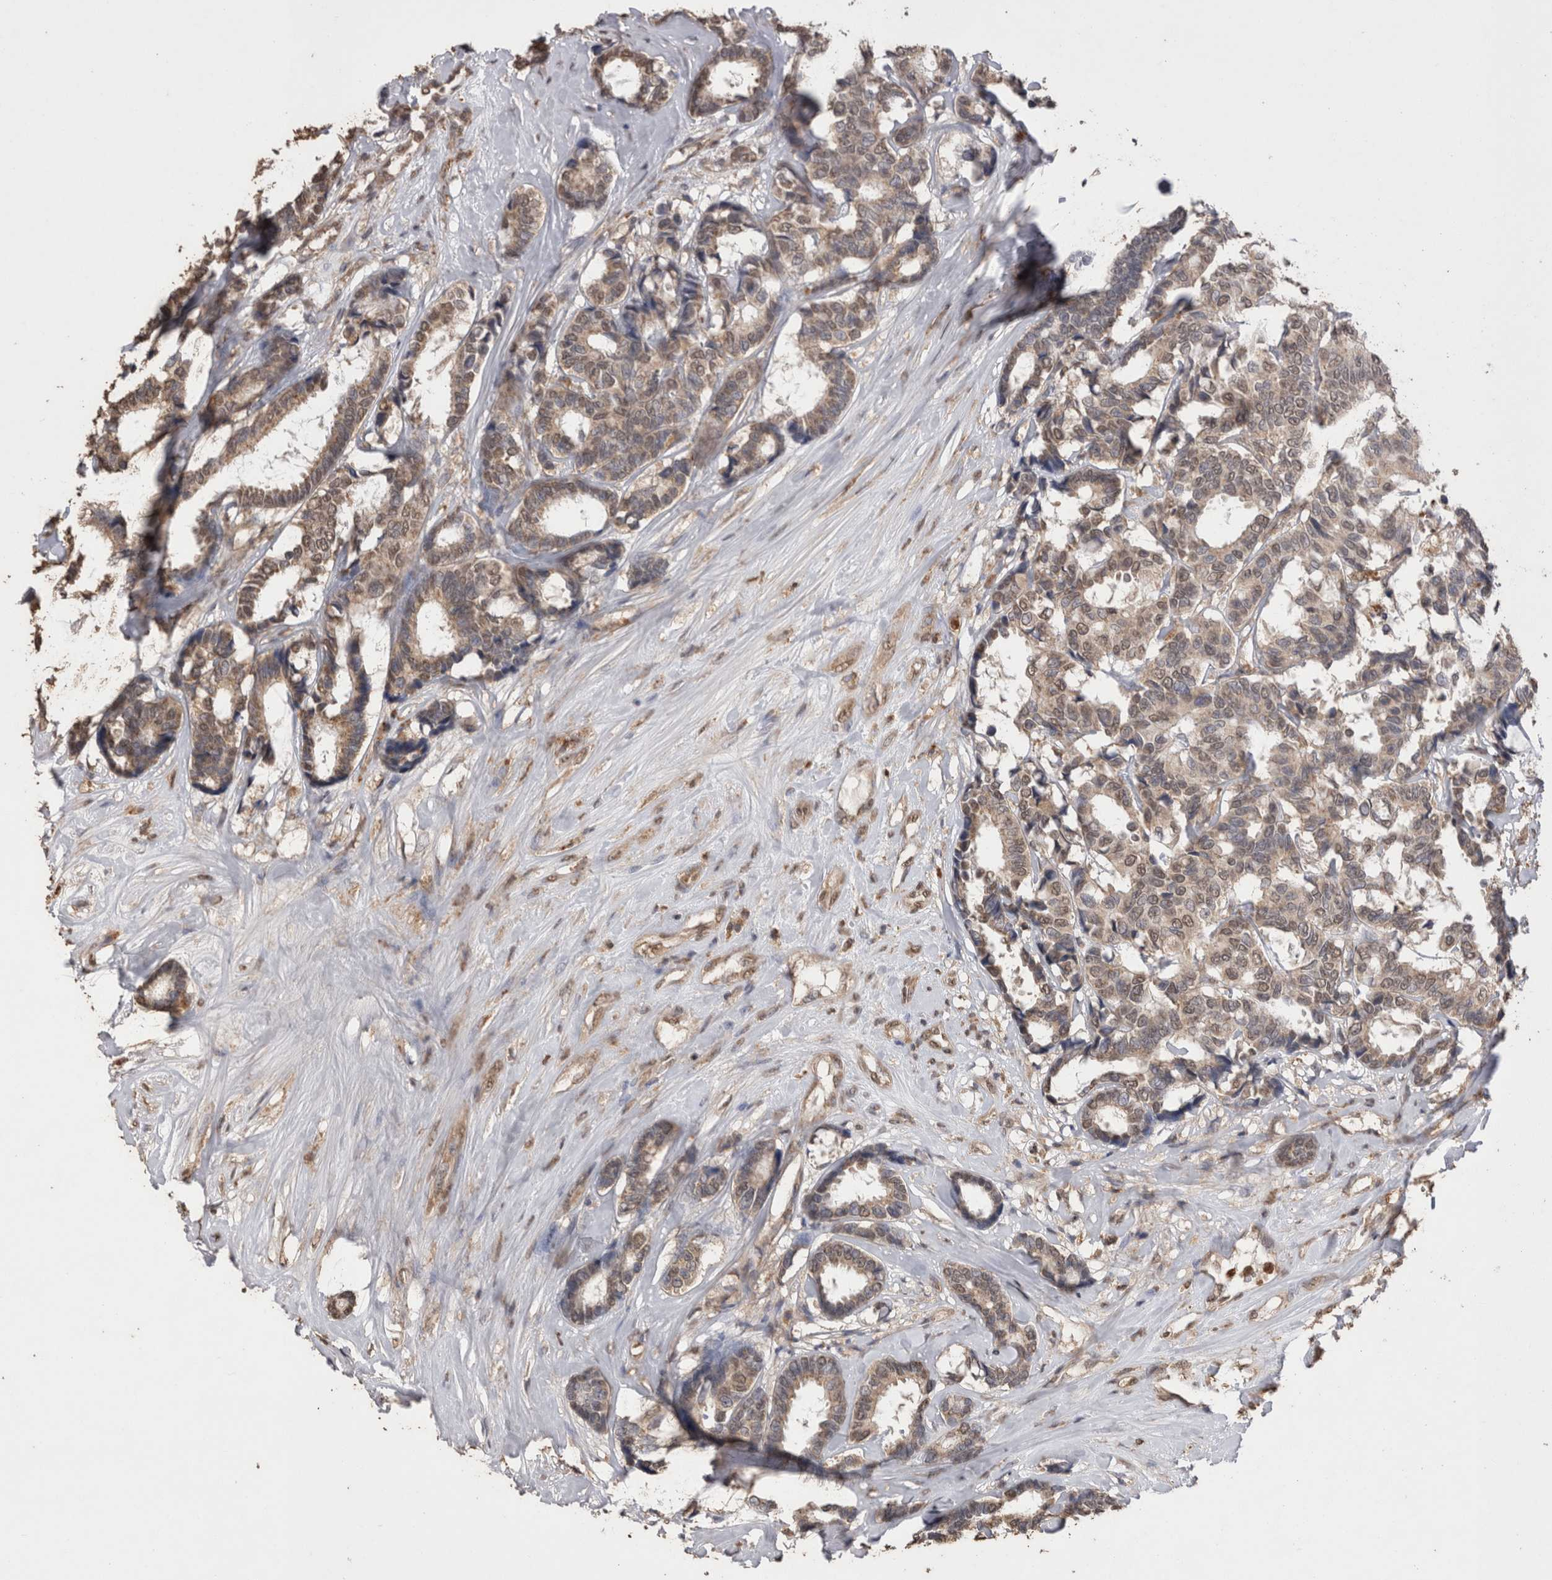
{"staining": {"intensity": "weak", "quantity": ">75%", "location": "cytoplasmic/membranous,nuclear"}, "tissue": "breast cancer", "cell_type": "Tumor cells", "image_type": "cancer", "snomed": [{"axis": "morphology", "description": "Duct carcinoma"}, {"axis": "topography", "description": "Breast"}], "caption": "Immunohistochemical staining of human intraductal carcinoma (breast) displays low levels of weak cytoplasmic/membranous and nuclear protein staining in about >75% of tumor cells.", "gene": "GRK5", "patient": {"sex": "female", "age": 87}}